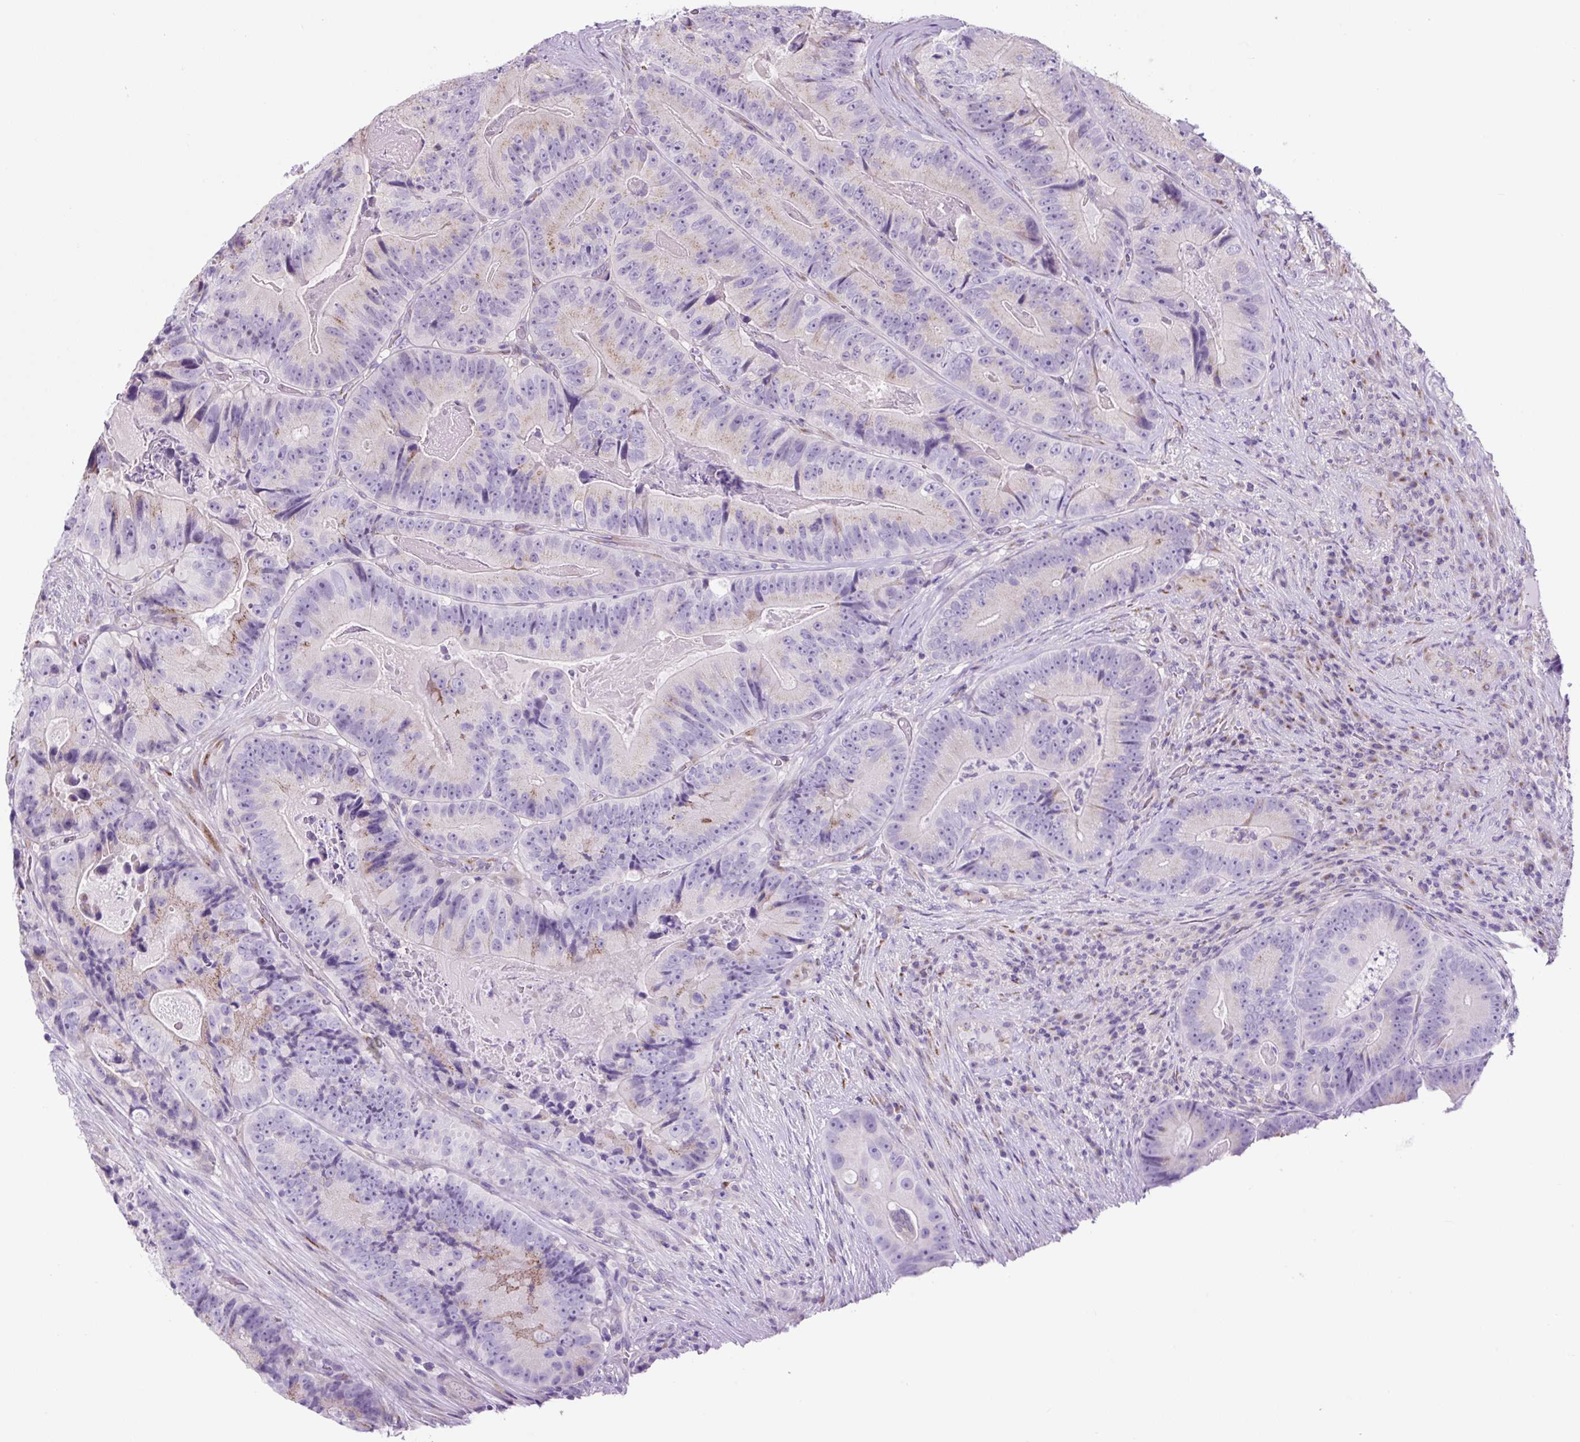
{"staining": {"intensity": "negative", "quantity": "none", "location": "none"}, "tissue": "colorectal cancer", "cell_type": "Tumor cells", "image_type": "cancer", "snomed": [{"axis": "morphology", "description": "Adenocarcinoma, NOS"}, {"axis": "topography", "description": "Colon"}], "caption": "Immunohistochemistry (IHC) micrograph of human colorectal cancer stained for a protein (brown), which reveals no staining in tumor cells.", "gene": "GORASP1", "patient": {"sex": "female", "age": 86}}